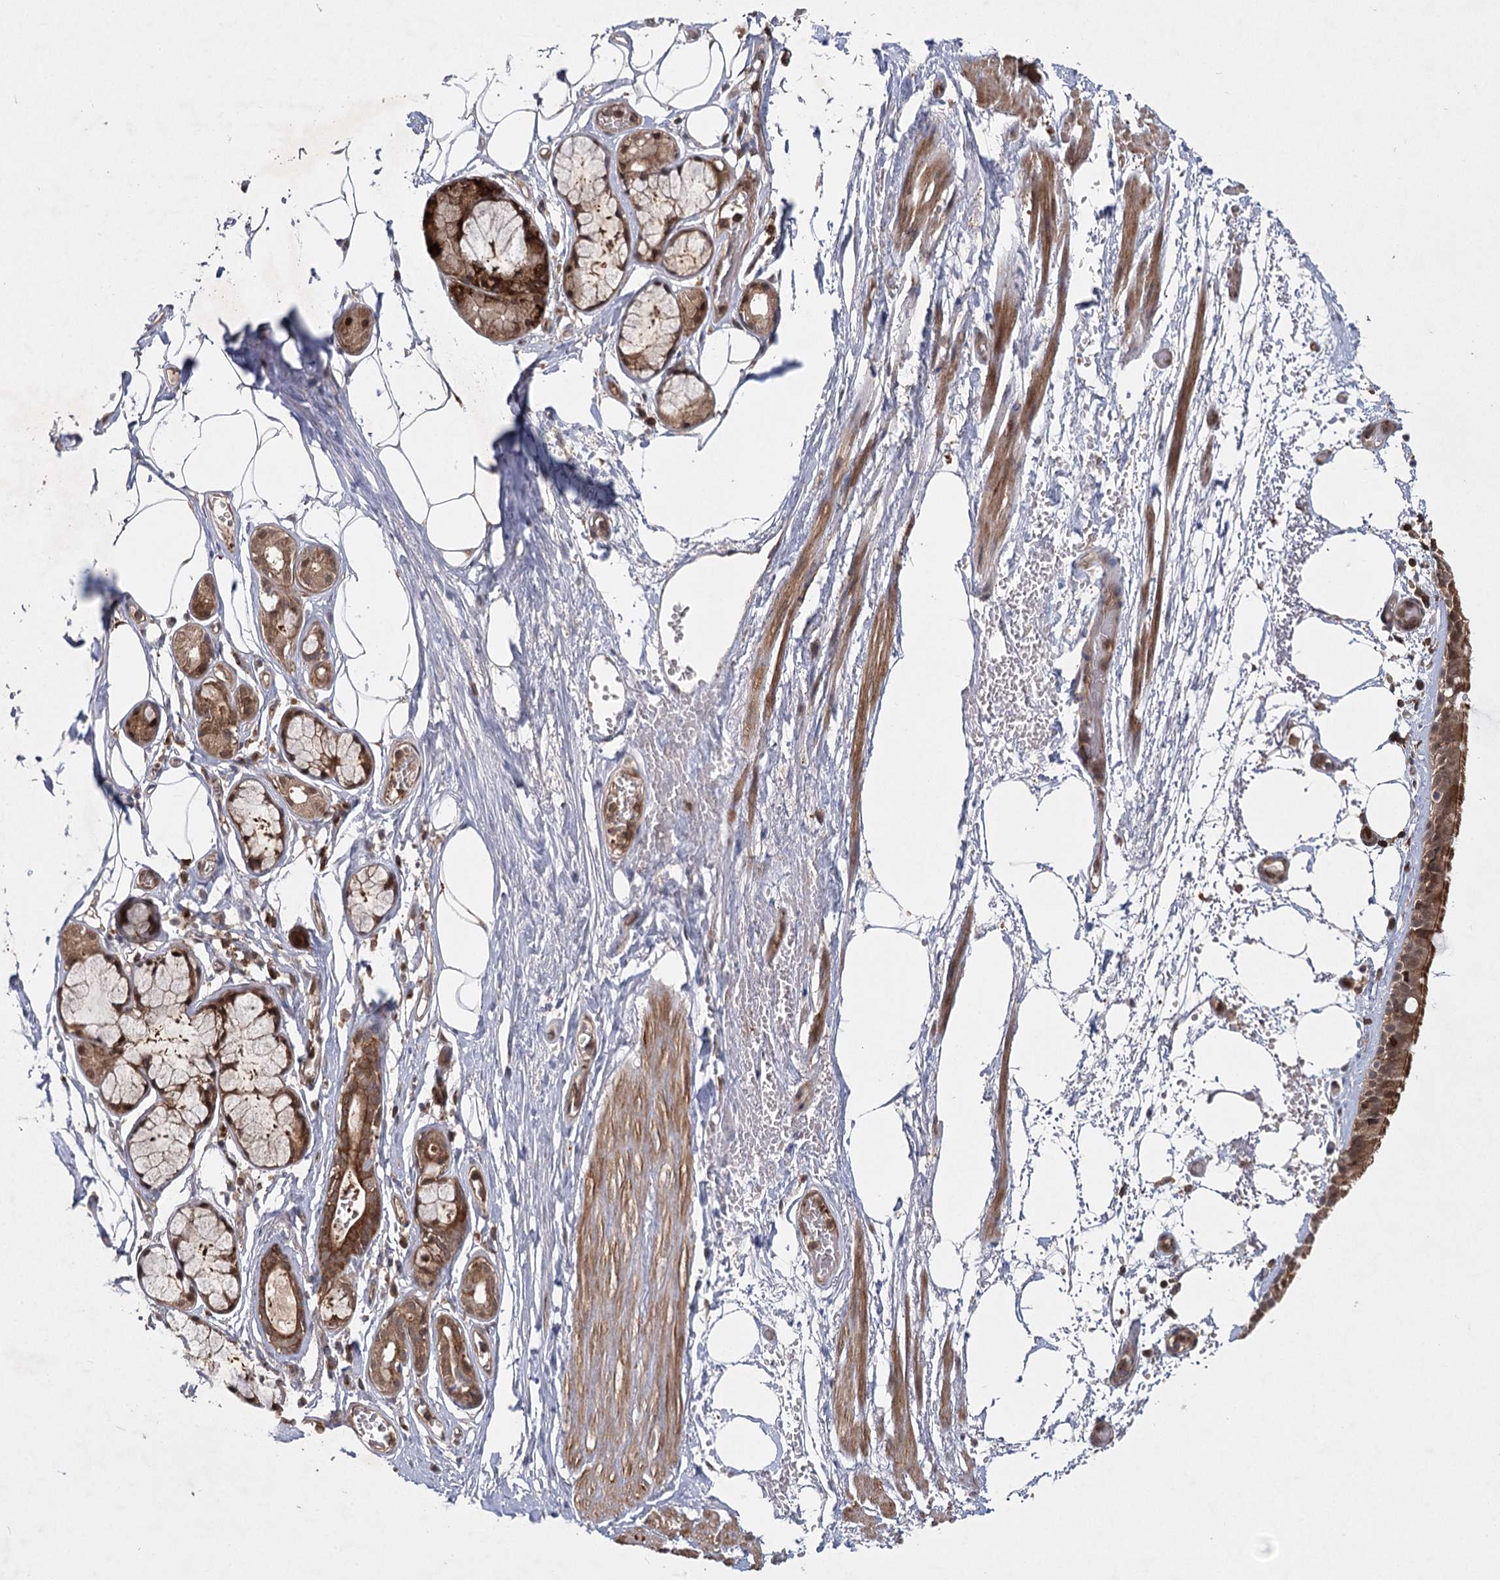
{"staining": {"intensity": "moderate", "quantity": ">75%", "location": "cytoplasmic/membranous"}, "tissue": "bronchus", "cell_type": "Respiratory epithelial cells", "image_type": "normal", "snomed": [{"axis": "morphology", "description": "Normal tissue, NOS"}, {"axis": "topography", "description": "Bronchus"}, {"axis": "topography", "description": "Lung"}], "caption": "Immunohistochemistry (IHC) of unremarkable human bronchus displays medium levels of moderate cytoplasmic/membranous positivity in about >75% of respiratory epithelial cells.", "gene": "MDFIC", "patient": {"sex": "male", "age": 56}}